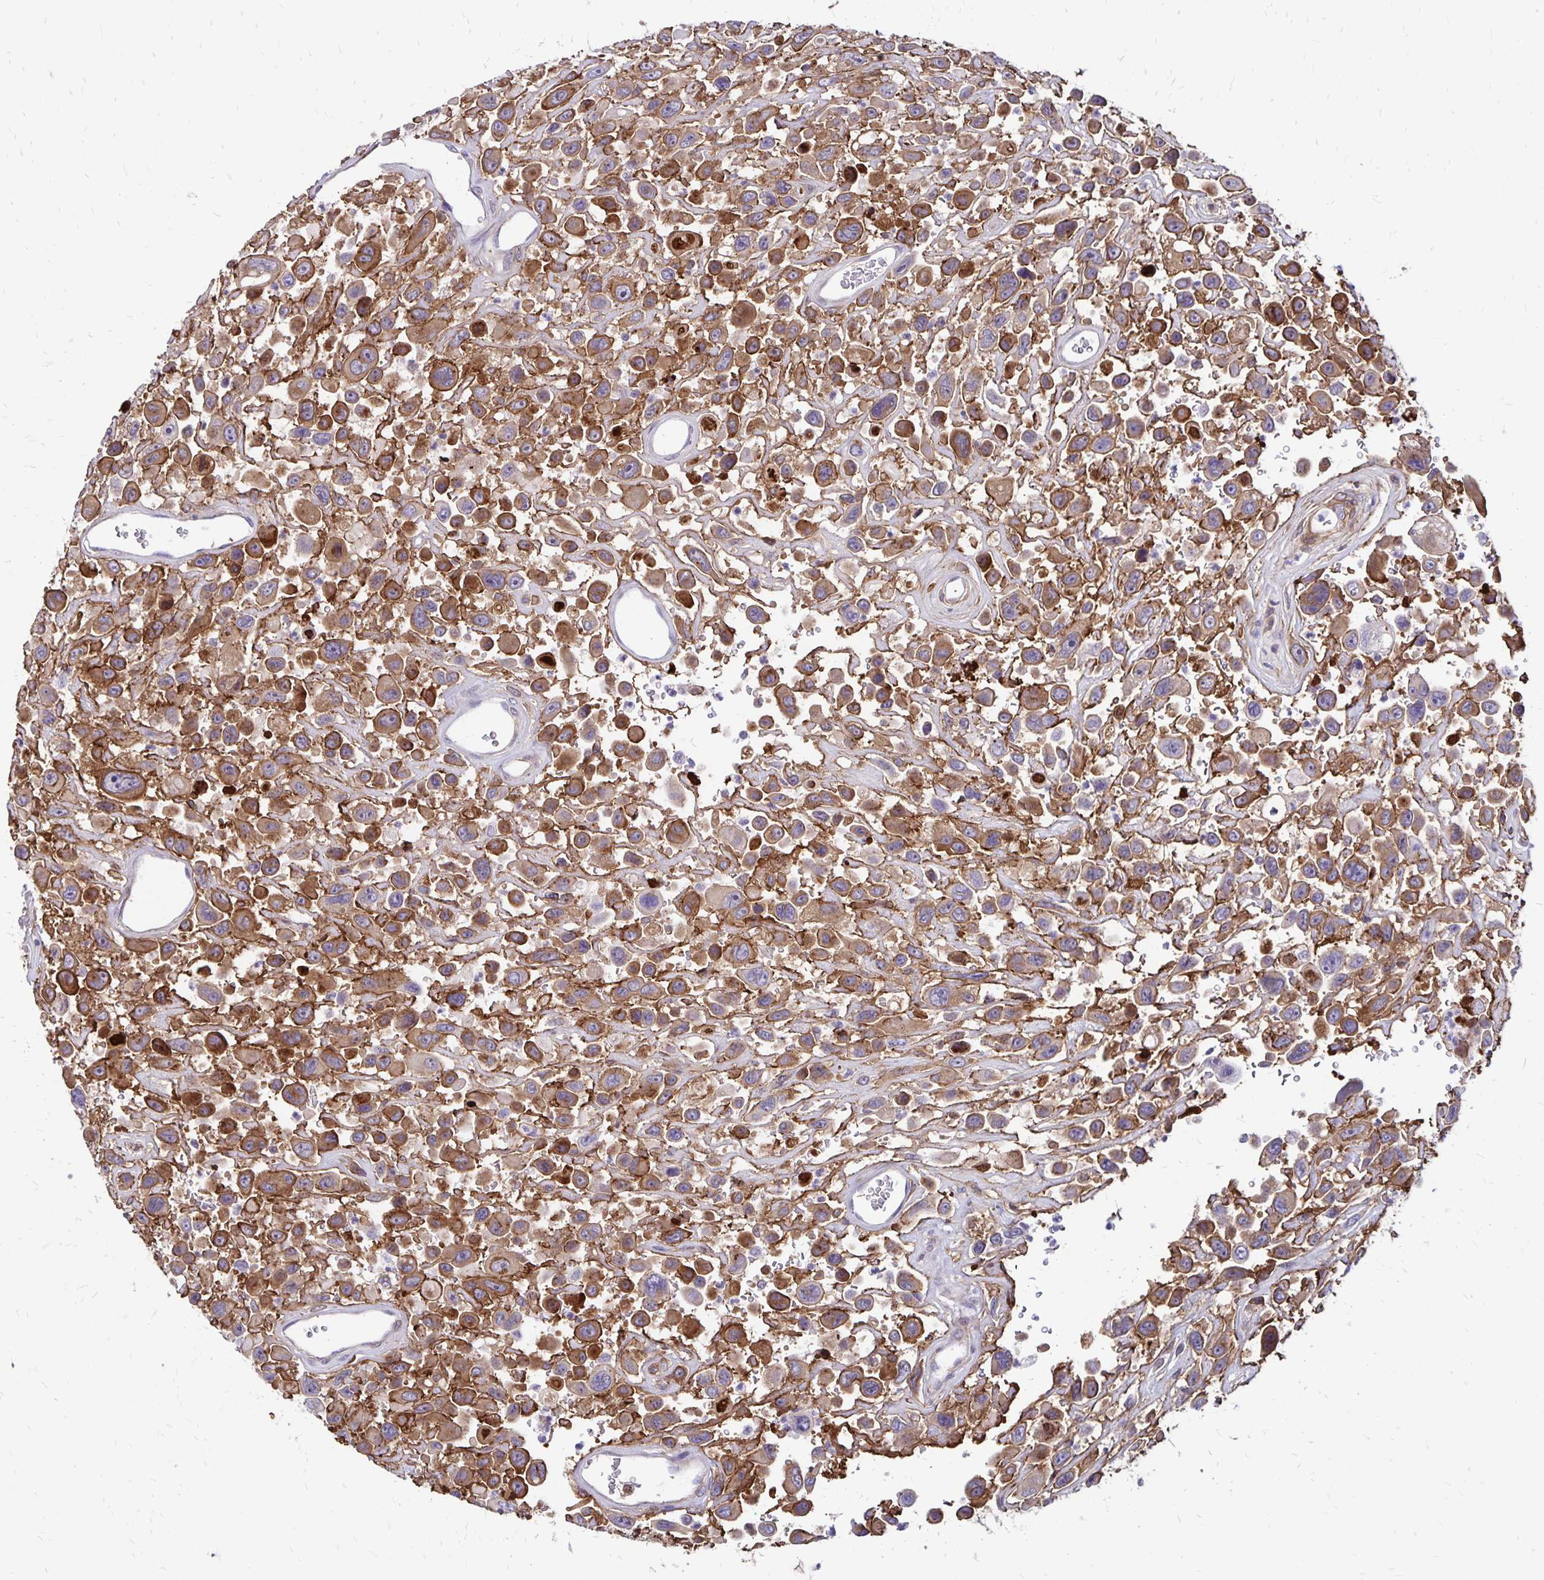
{"staining": {"intensity": "moderate", "quantity": ">75%", "location": "cytoplasmic/membranous"}, "tissue": "urothelial cancer", "cell_type": "Tumor cells", "image_type": "cancer", "snomed": [{"axis": "morphology", "description": "Urothelial carcinoma, High grade"}, {"axis": "topography", "description": "Urinary bladder"}], "caption": "Tumor cells show medium levels of moderate cytoplasmic/membranous positivity in approximately >75% of cells in human urothelial carcinoma (high-grade). (DAB (3,3'-diaminobenzidine) IHC, brown staining for protein, blue staining for nuclei).", "gene": "TNS3", "patient": {"sex": "male", "age": 53}}